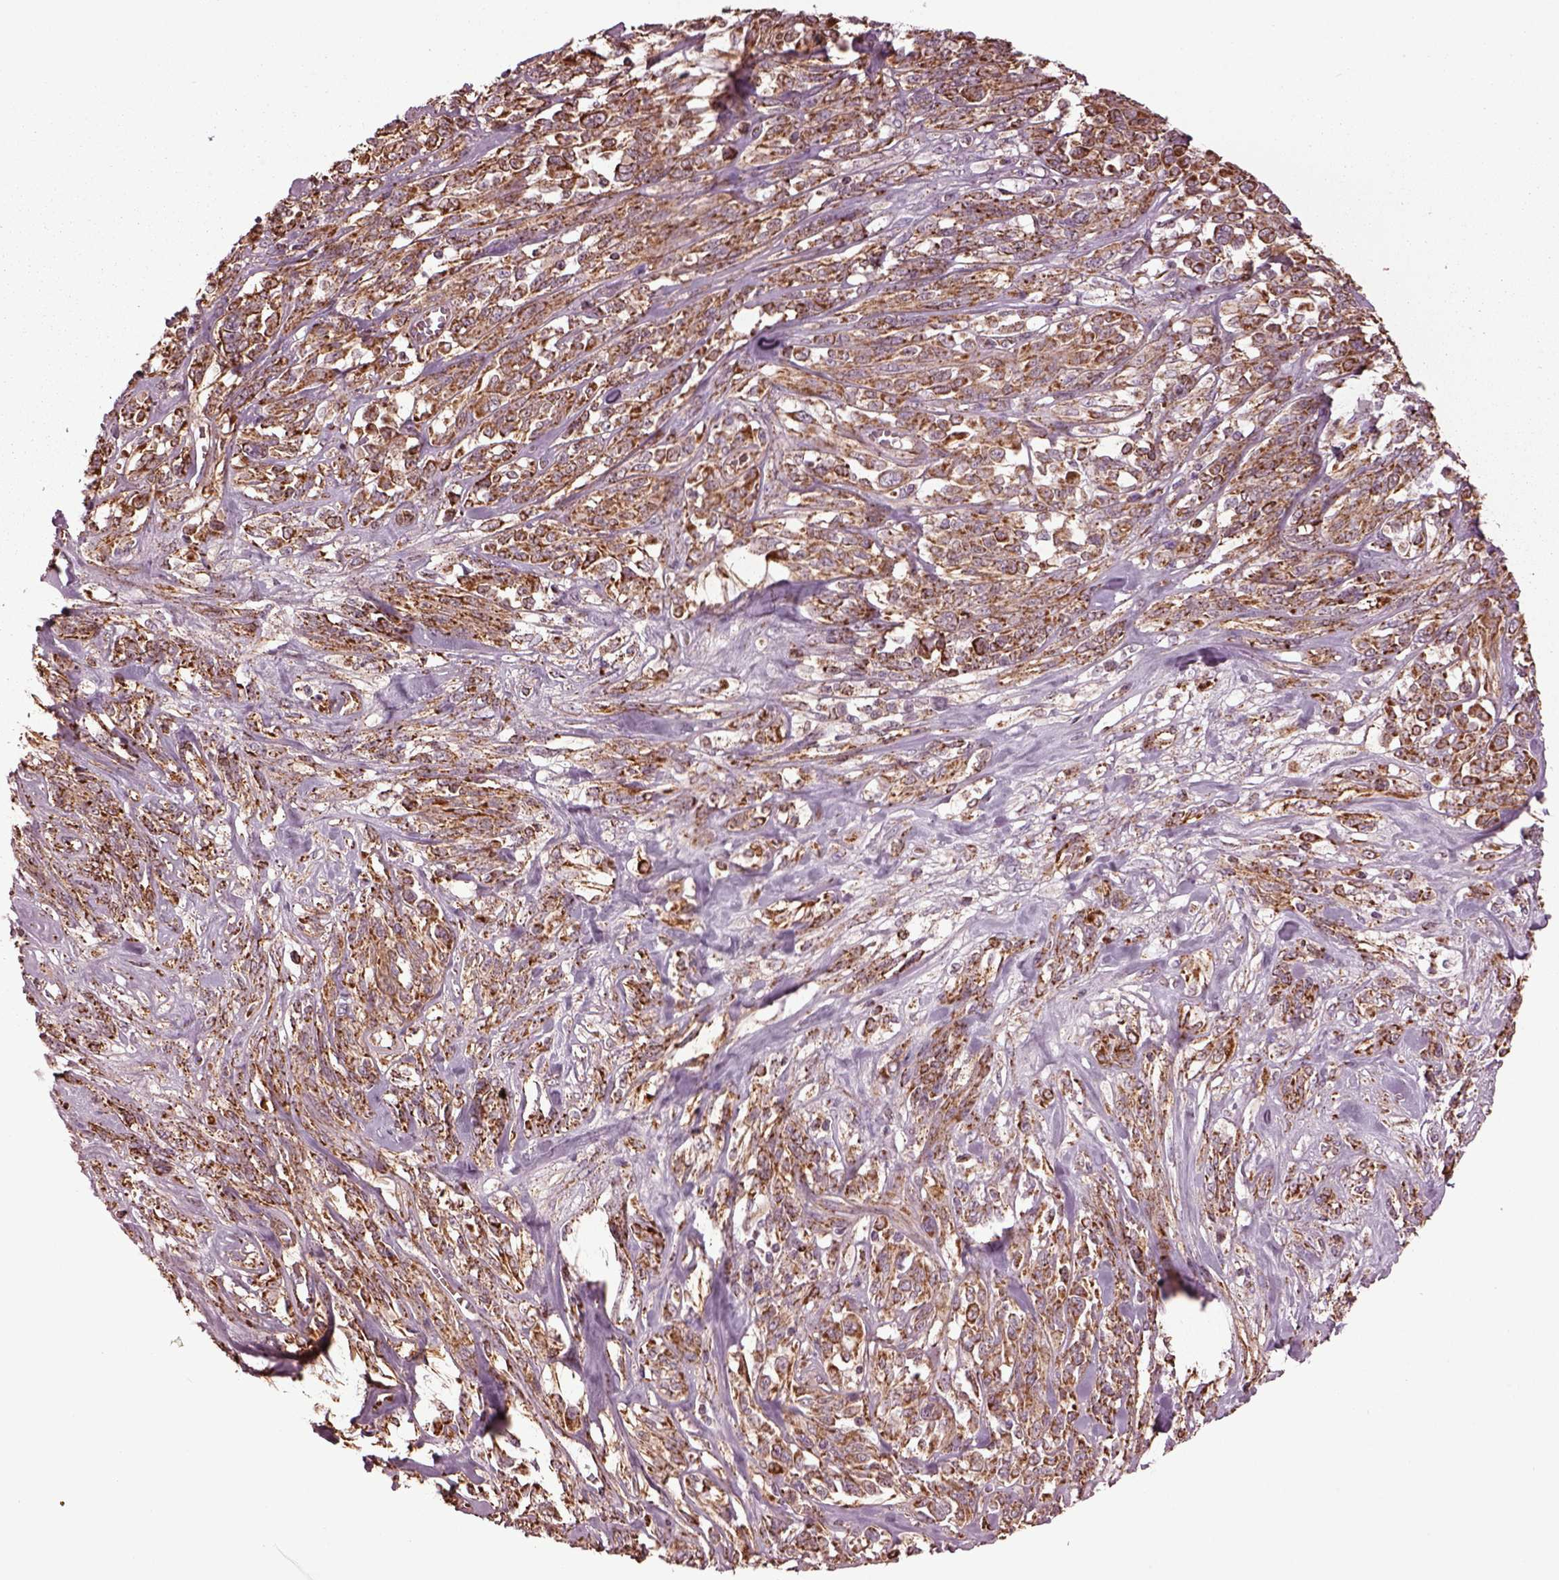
{"staining": {"intensity": "moderate", "quantity": ">75%", "location": "cytoplasmic/membranous"}, "tissue": "melanoma", "cell_type": "Tumor cells", "image_type": "cancer", "snomed": [{"axis": "morphology", "description": "Malignant melanoma, NOS"}, {"axis": "topography", "description": "Skin"}], "caption": "DAB immunohistochemical staining of human malignant melanoma reveals moderate cytoplasmic/membranous protein expression in approximately >75% of tumor cells. The staining is performed using DAB (3,3'-diaminobenzidine) brown chromogen to label protein expression. The nuclei are counter-stained blue using hematoxylin.", "gene": "TMEM254", "patient": {"sex": "female", "age": 91}}